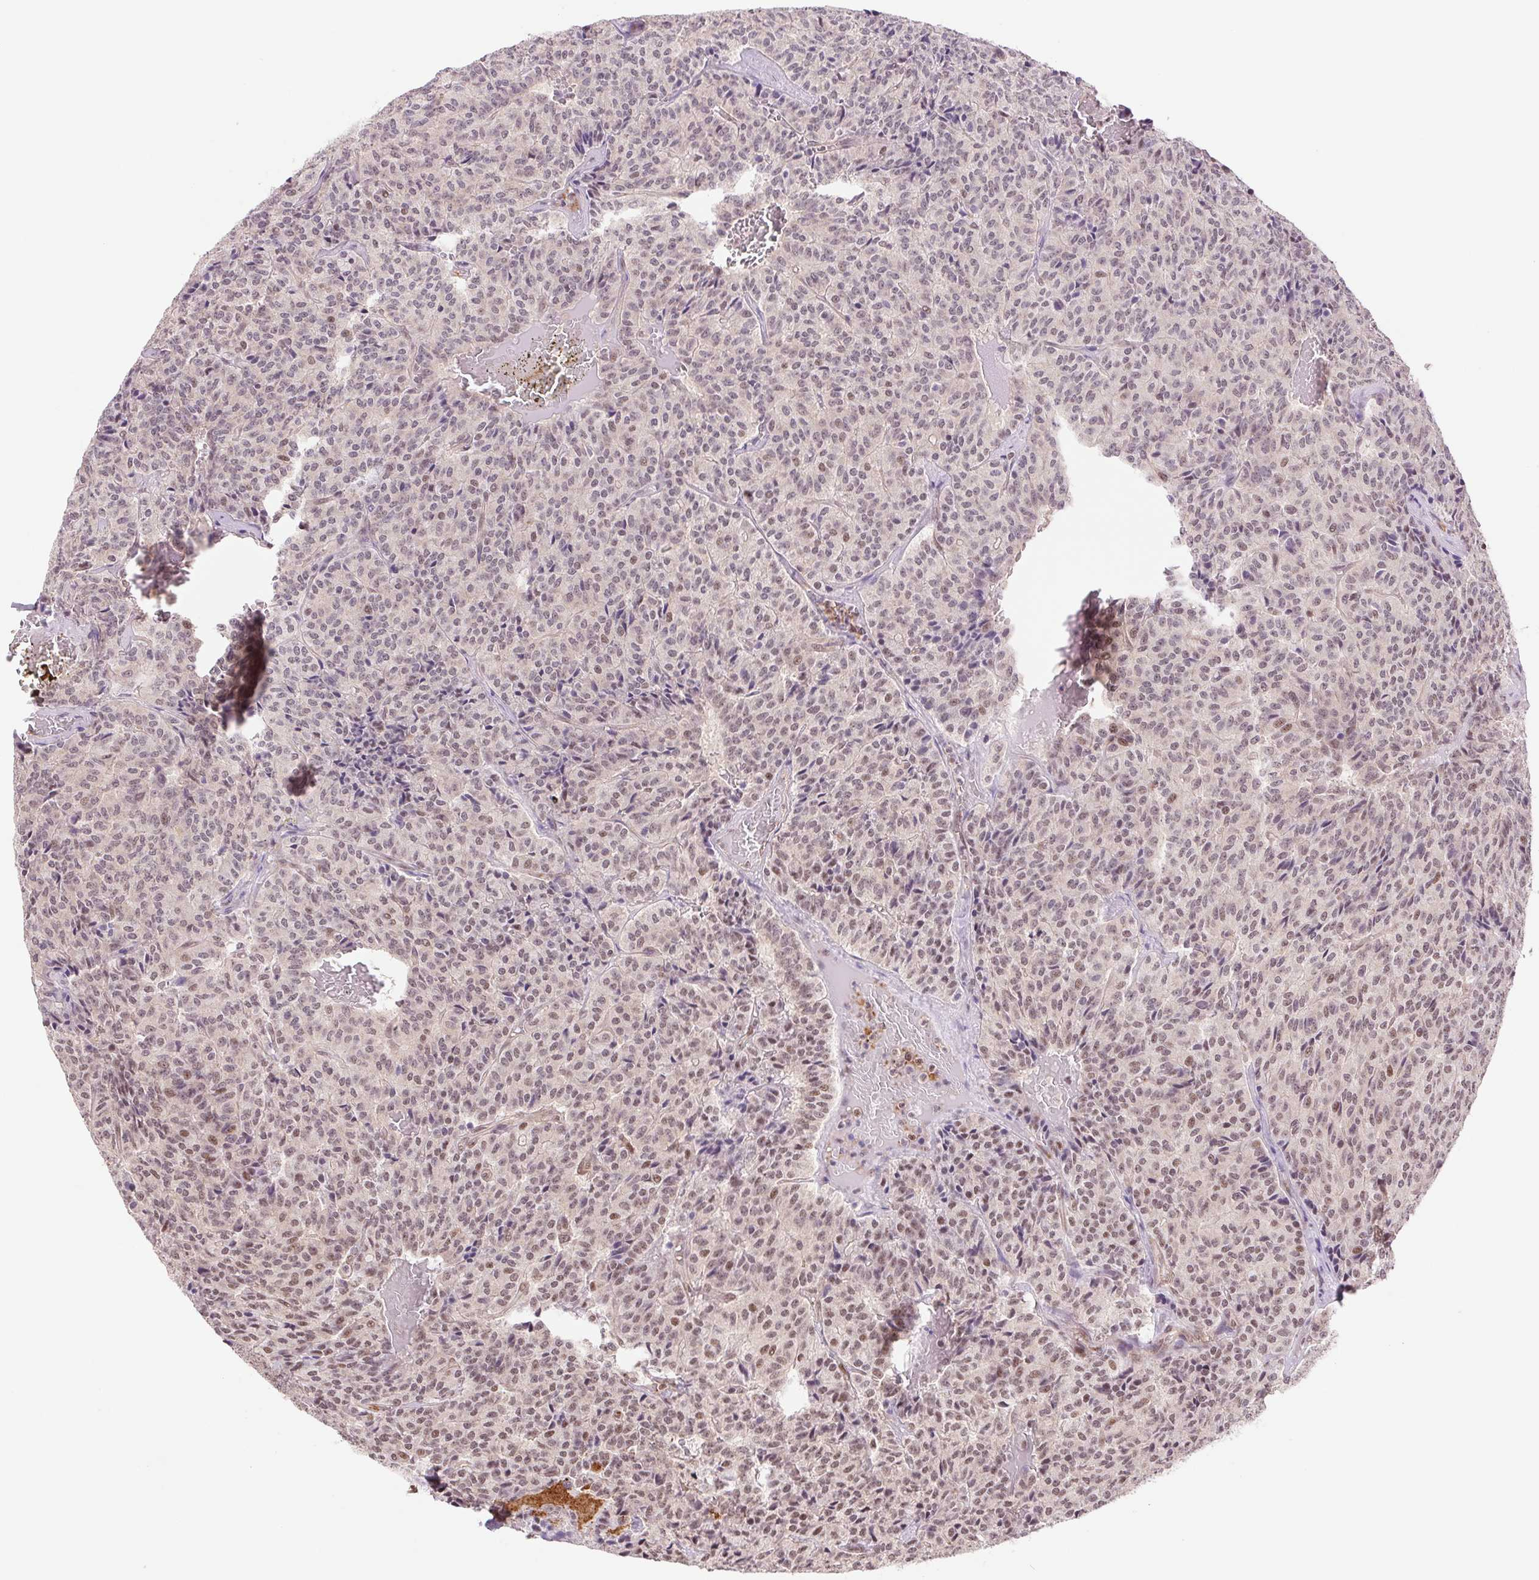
{"staining": {"intensity": "weak", "quantity": "<25%", "location": "nuclear"}, "tissue": "carcinoid", "cell_type": "Tumor cells", "image_type": "cancer", "snomed": [{"axis": "morphology", "description": "Carcinoid, malignant, NOS"}, {"axis": "topography", "description": "Lung"}], "caption": "There is no significant expression in tumor cells of carcinoid.", "gene": "CWC25", "patient": {"sex": "male", "age": 70}}